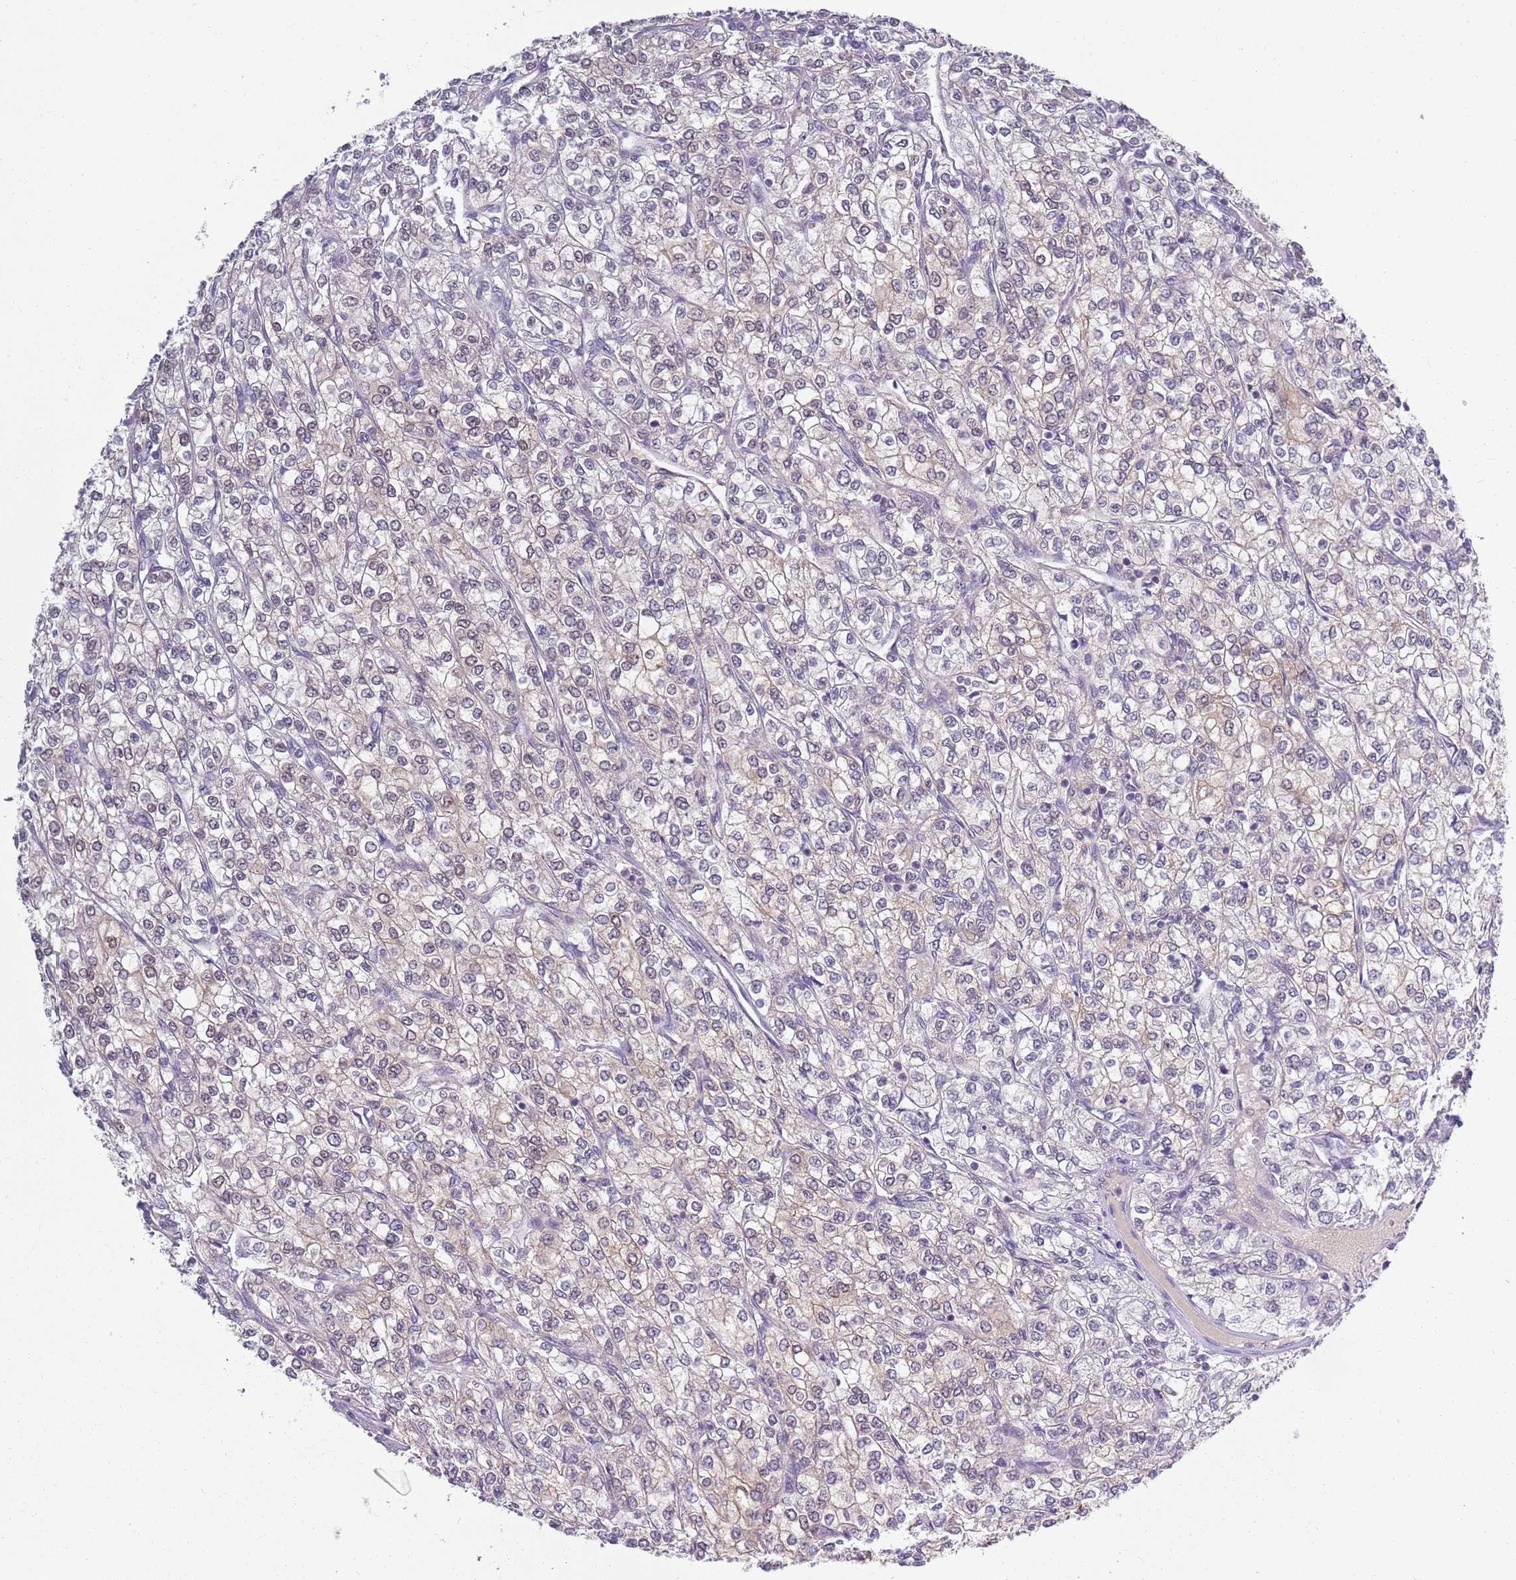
{"staining": {"intensity": "weak", "quantity": "25%-75%", "location": "cytoplasmic/membranous"}, "tissue": "renal cancer", "cell_type": "Tumor cells", "image_type": "cancer", "snomed": [{"axis": "morphology", "description": "Adenocarcinoma, NOS"}, {"axis": "topography", "description": "Kidney"}], "caption": "A brown stain highlights weak cytoplasmic/membranous positivity of a protein in renal adenocarcinoma tumor cells. The protein of interest is shown in brown color, while the nuclei are stained blue.", "gene": "SEPHS2", "patient": {"sex": "male", "age": 80}}